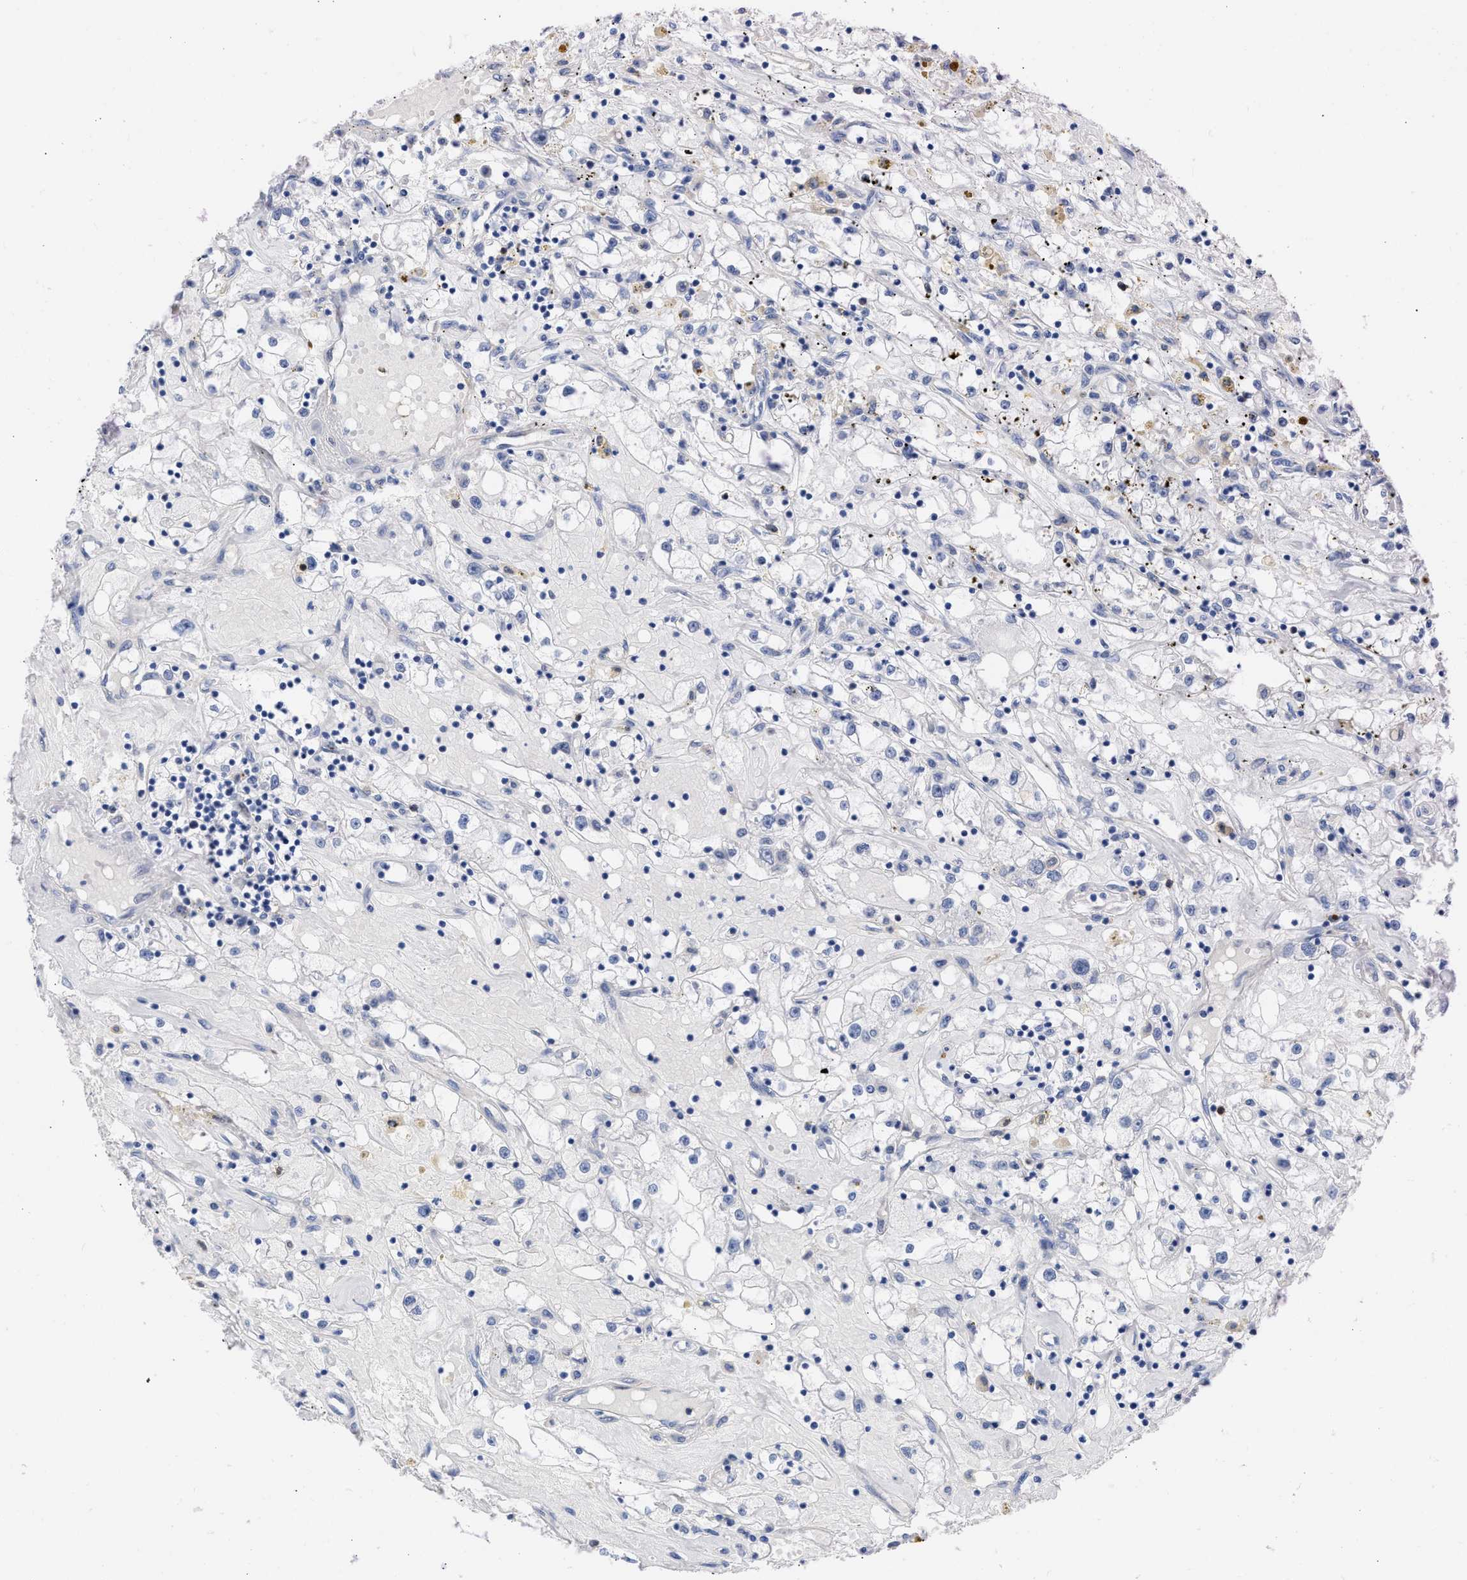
{"staining": {"intensity": "negative", "quantity": "none", "location": "none"}, "tissue": "renal cancer", "cell_type": "Tumor cells", "image_type": "cancer", "snomed": [{"axis": "morphology", "description": "Adenocarcinoma, NOS"}, {"axis": "topography", "description": "Kidney"}], "caption": "The micrograph reveals no staining of tumor cells in renal adenocarcinoma.", "gene": "THRA", "patient": {"sex": "male", "age": 56}}